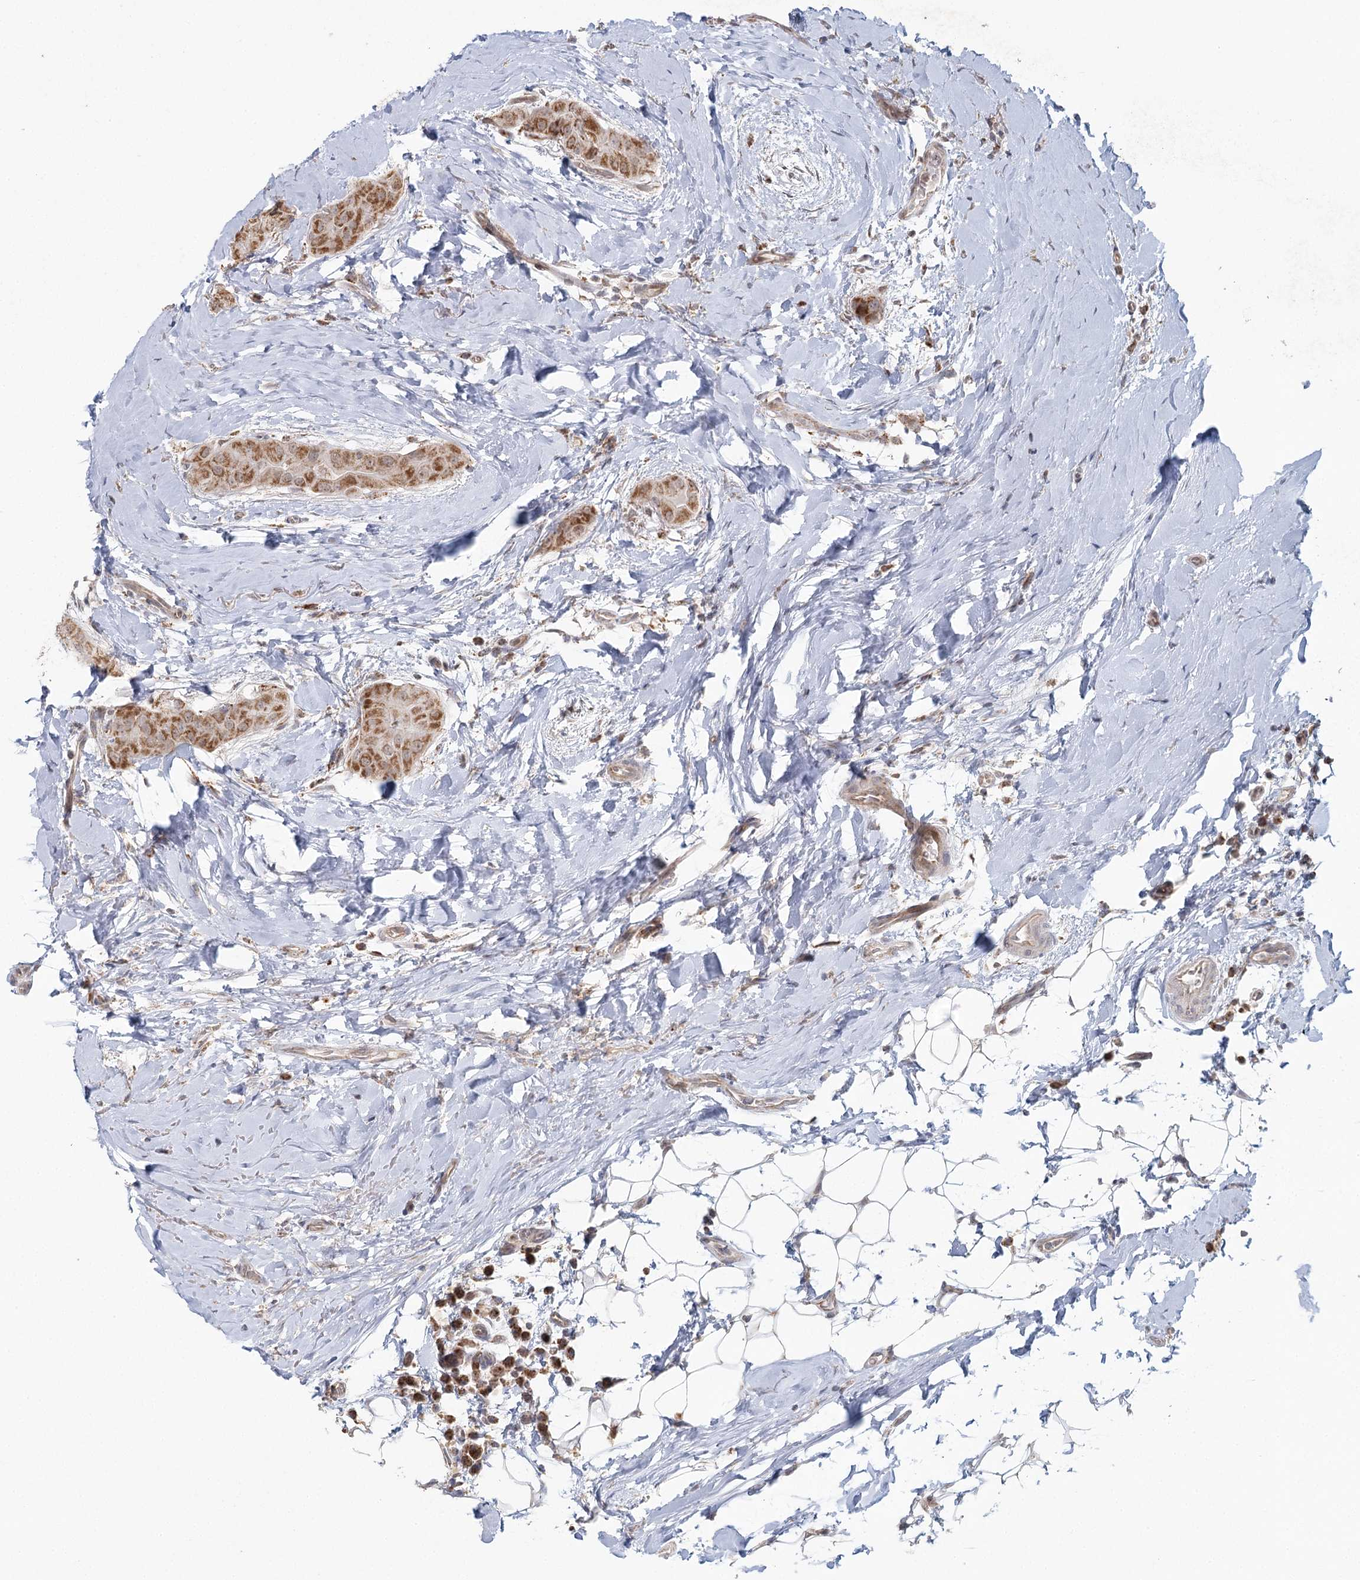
{"staining": {"intensity": "moderate", "quantity": ">75%", "location": "cytoplasmic/membranous"}, "tissue": "thyroid cancer", "cell_type": "Tumor cells", "image_type": "cancer", "snomed": [{"axis": "morphology", "description": "Papillary adenocarcinoma, NOS"}, {"axis": "topography", "description": "Thyroid gland"}], "caption": "A medium amount of moderate cytoplasmic/membranous positivity is appreciated in approximately >75% of tumor cells in thyroid cancer (papillary adenocarcinoma) tissue.", "gene": "LACTB", "patient": {"sex": "male", "age": 33}}